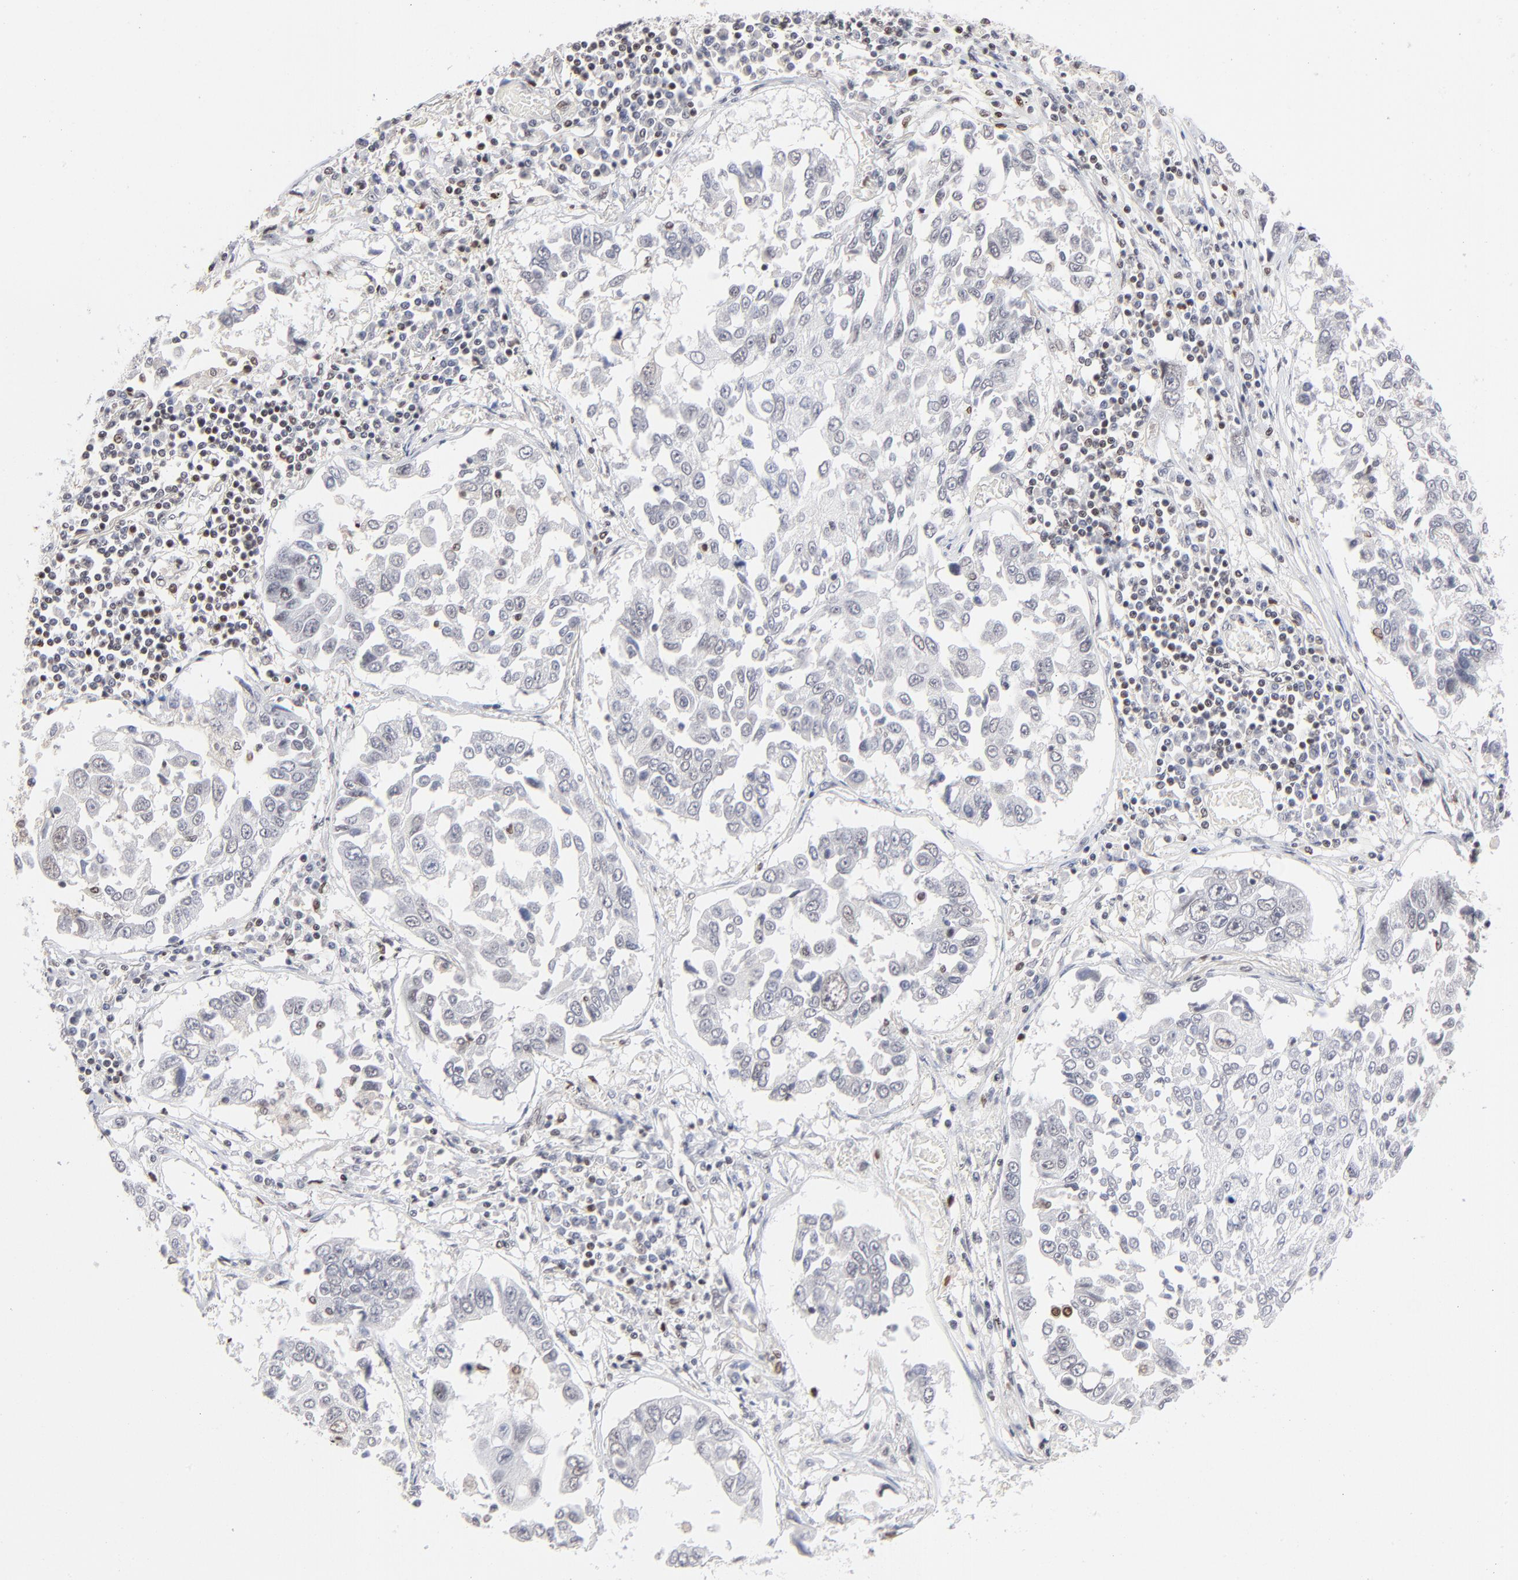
{"staining": {"intensity": "negative", "quantity": "none", "location": "none"}, "tissue": "lung cancer", "cell_type": "Tumor cells", "image_type": "cancer", "snomed": [{"axis": "morphology", "description": "Squamous cell carcinoma, NOS"}, {"axis": "topography", "description": "Lung"}], "caption": "DAB (3,3'-diaminobenzidine) immunohistochemical staining of squamous cell carcinoma (lung) reveals no significant positivity in tumor cells.", "gene": "MAX", "patient": {"sex": "male", "age": 71}}